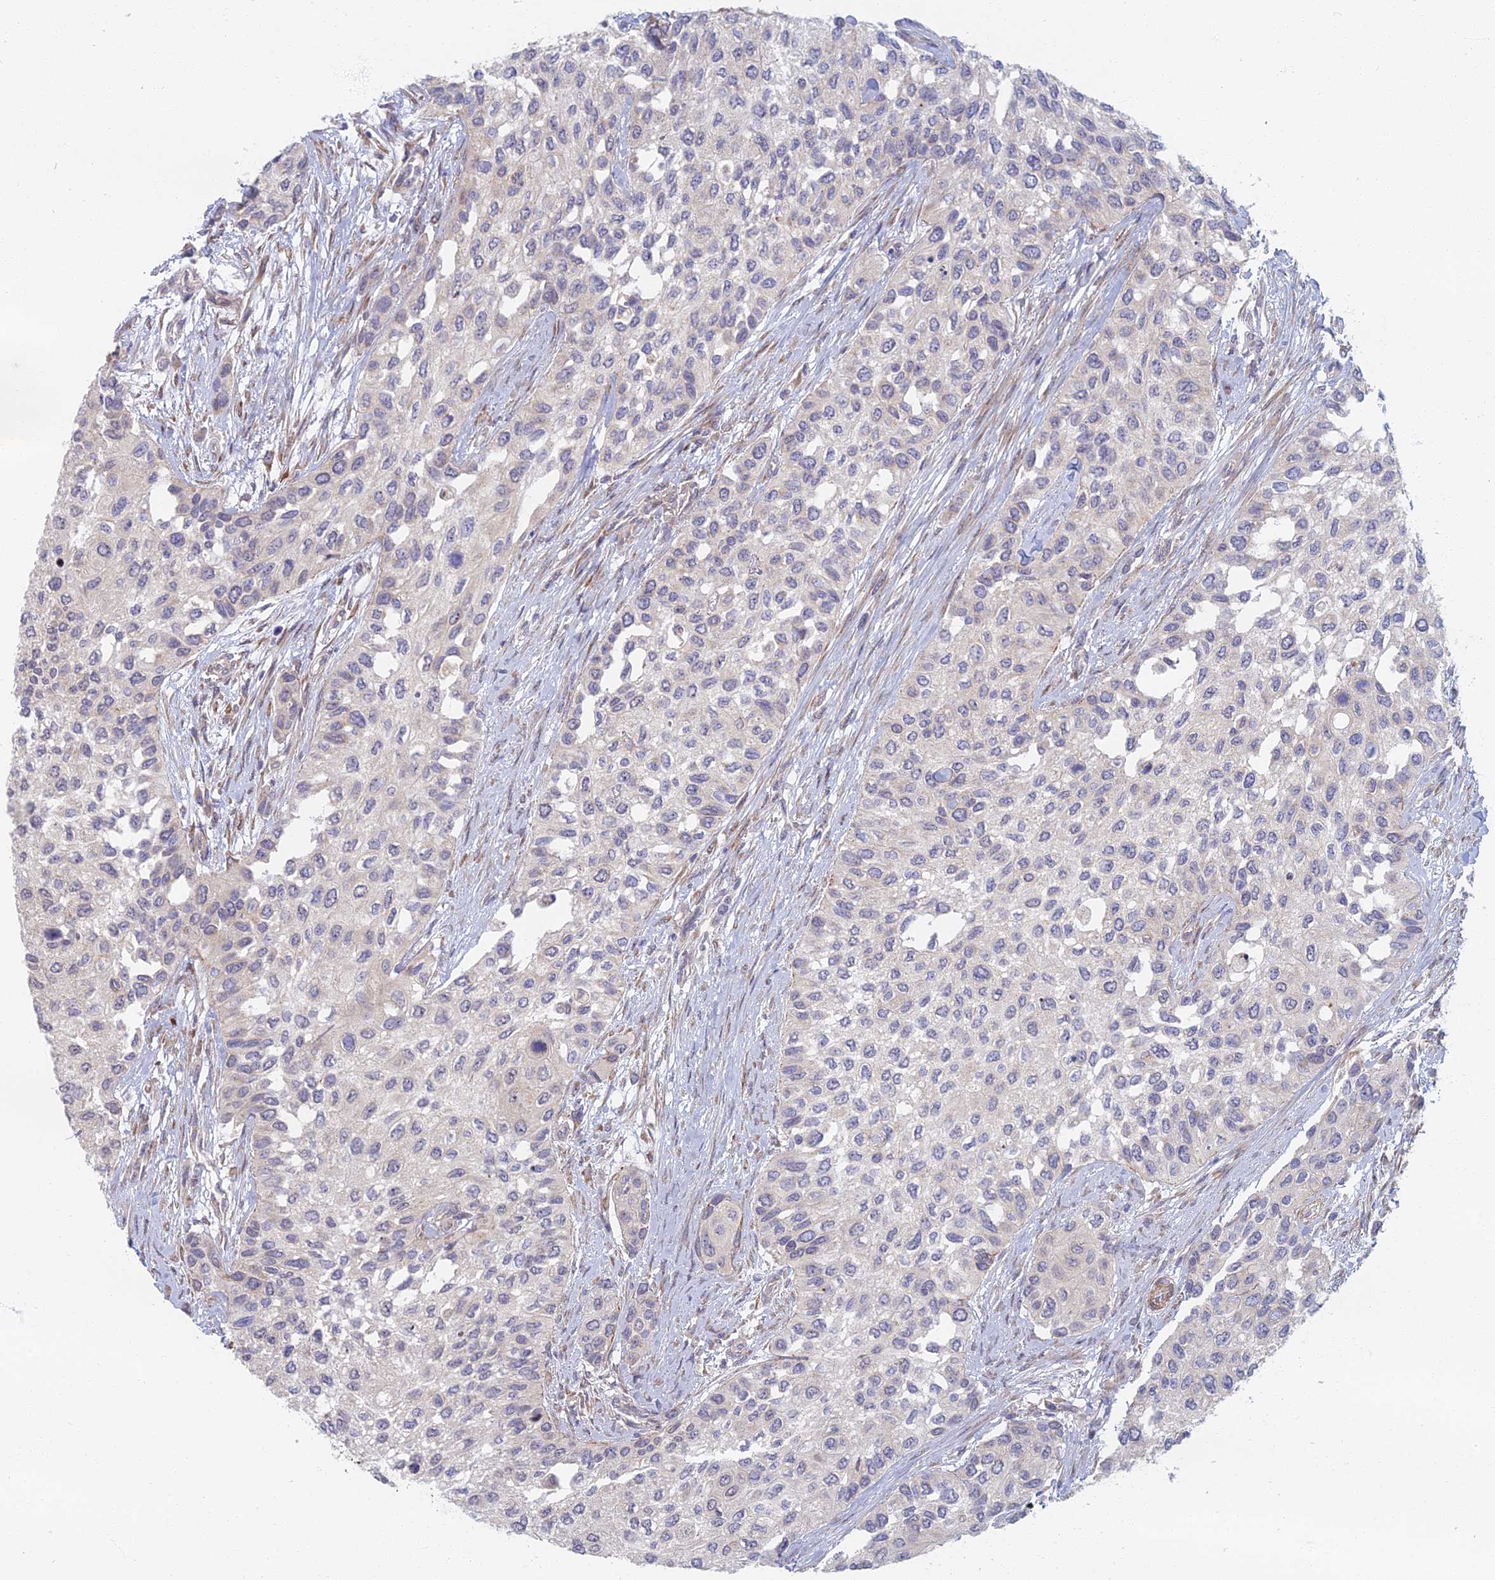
{"staining": {"intensity": "negative", "quantity": "none", "location": "none"}, "tissue": "urothelial cancer", "cell_type": "Tumor cells", "image_type": "cancer", "snomed": [{"axis": "morphology", "description": "Normal tissue, NOS"}, {"axis": "morphology", "description": "Urothelial carcinoma, High grade"}, {"axis": "topography", "description": "Vascular tissue"}, {"axis": "topography", "description": "Urinary bladder"}], "caption": "Urothelial cancer was stained to show a protein in brown. There is no significant positivity in tumor cells.", "gene": "C15orf40", "patient": {"sex": "female", "age": 56}}